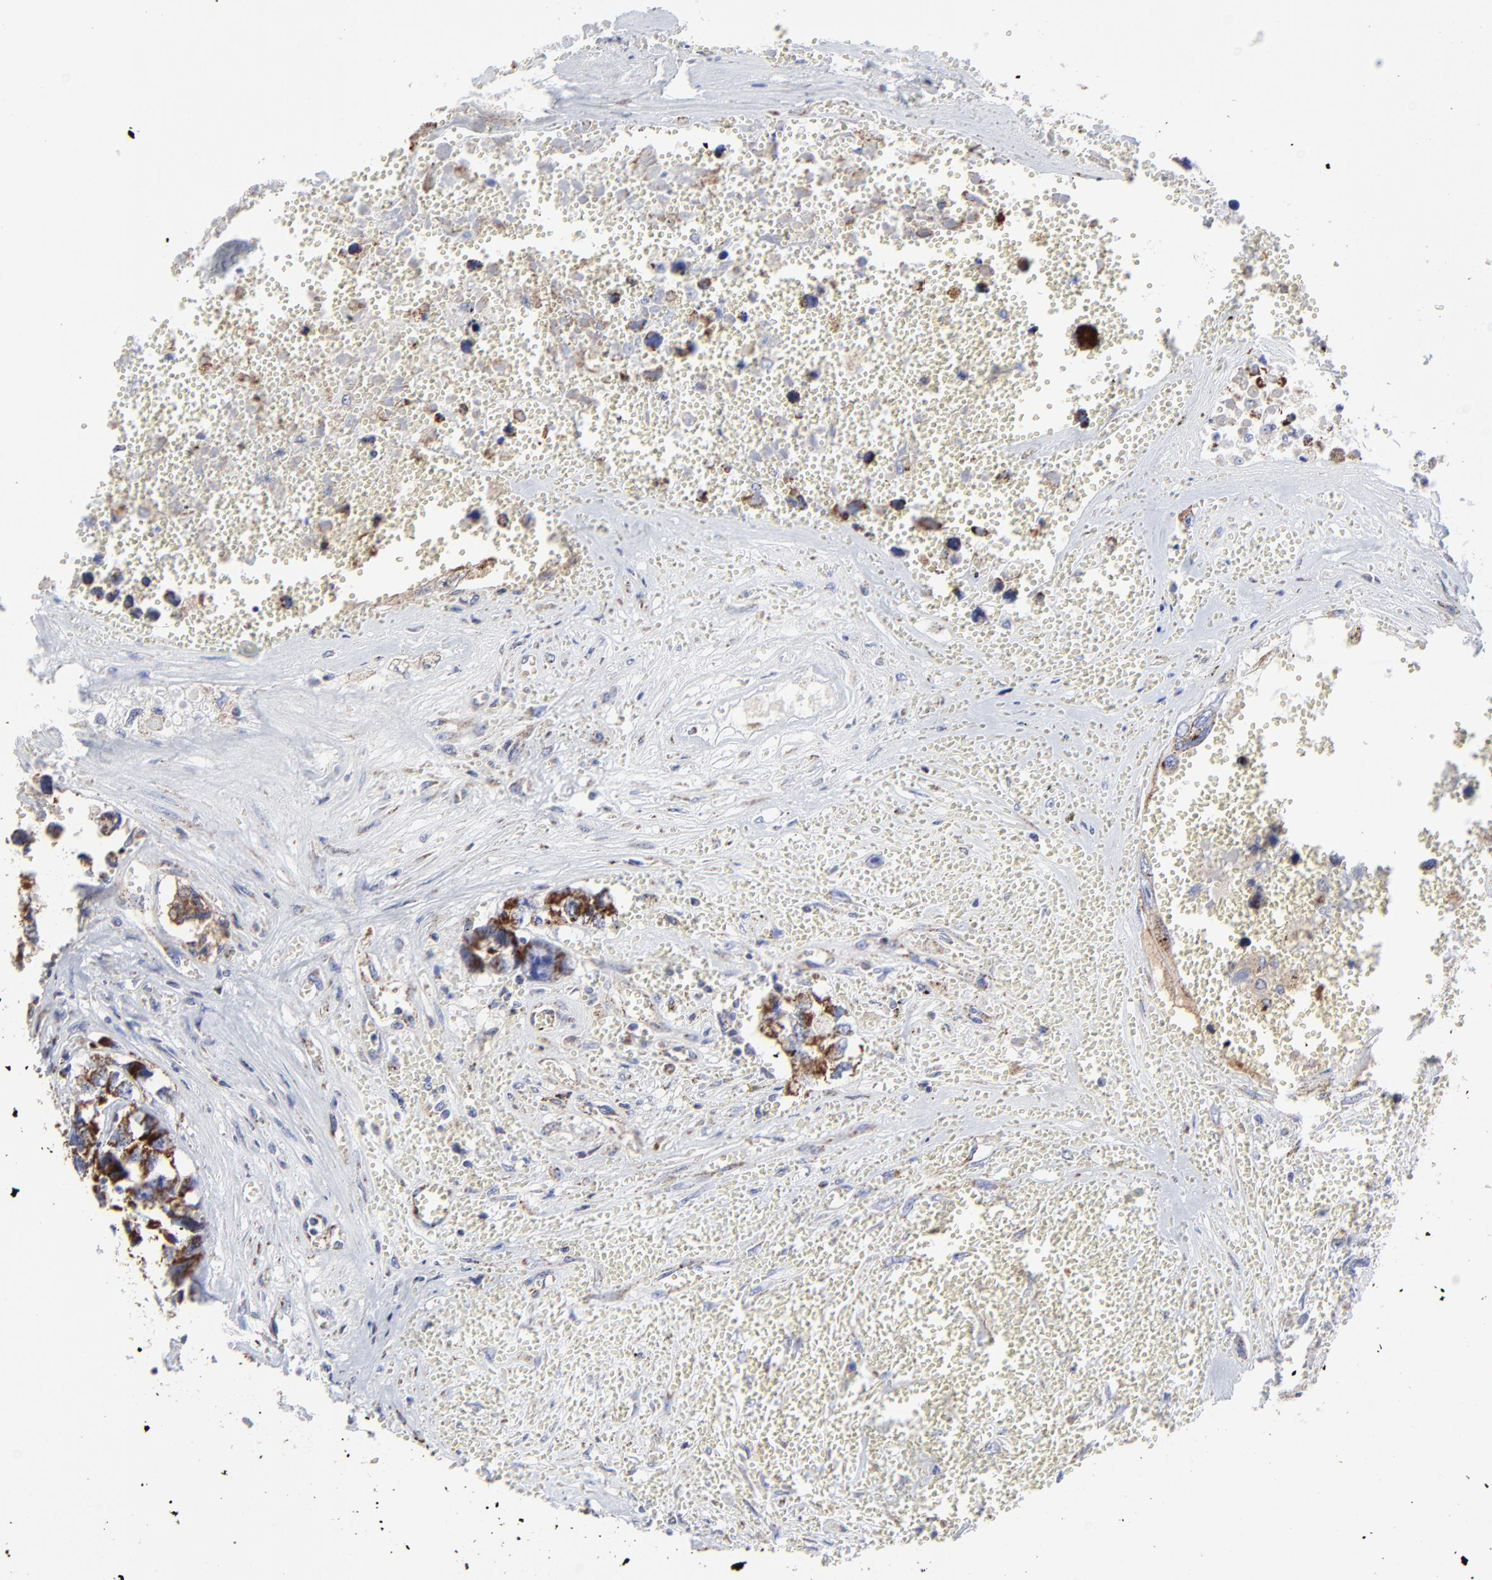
{"staining": {"intensity": "strong", "quantity": ">75%", "location": "cytoplasmic/membranous"}, "tissue": "testis cancer", "cell_type": "Tumor cells", "image_type": "cancer", "snomed": [{"axis": "morphology", "description": "Carcinoma, Embryonal, NOS"}, {"axis": "topography", "description": "Testis"}], "caption": "Tumor cells exhibit high levels of strong cytoplasmic/membranous staining in about >75% of cells in testis cancer (embryonal carcinoma).", "gene": "PINK1", "patient": {"sex": "male", "age": 31}}